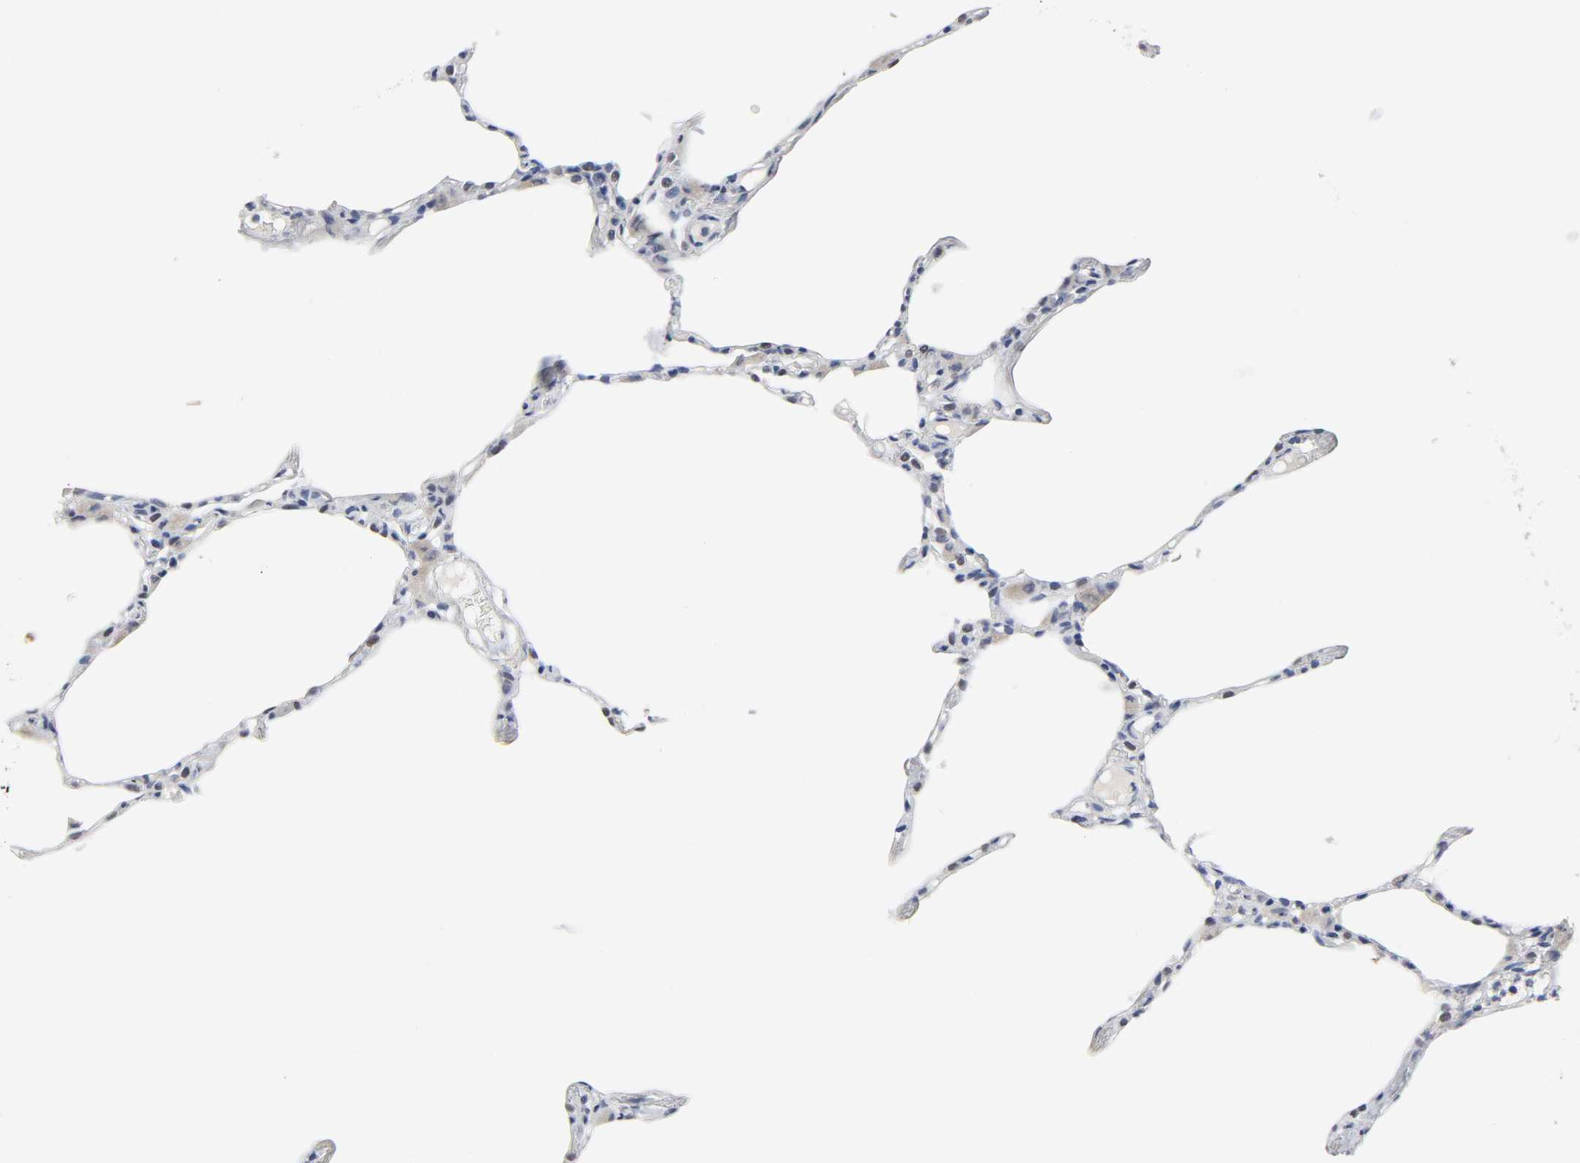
{"staining": {"intensity": "negative", "quantity": "none", "location": "none"}, "tissue": "lung", "cell_type": "Alveolar cells", "image_type": "normal", "snomed": [{"axis": "morphology", "description": "Normal tissue, NOS"}, {"axis": "topography", "description": "Lung"}], "caption": "DAB immunohistochemical staining of unremarkable lung shows no significant positivity in alveolar cells. The staining is performed using DAB brown chromogen with nuclei counter-stained in using hematoxylin.", "gene": "GRHL2", "patient": {"sex": "female", "age": 49}}